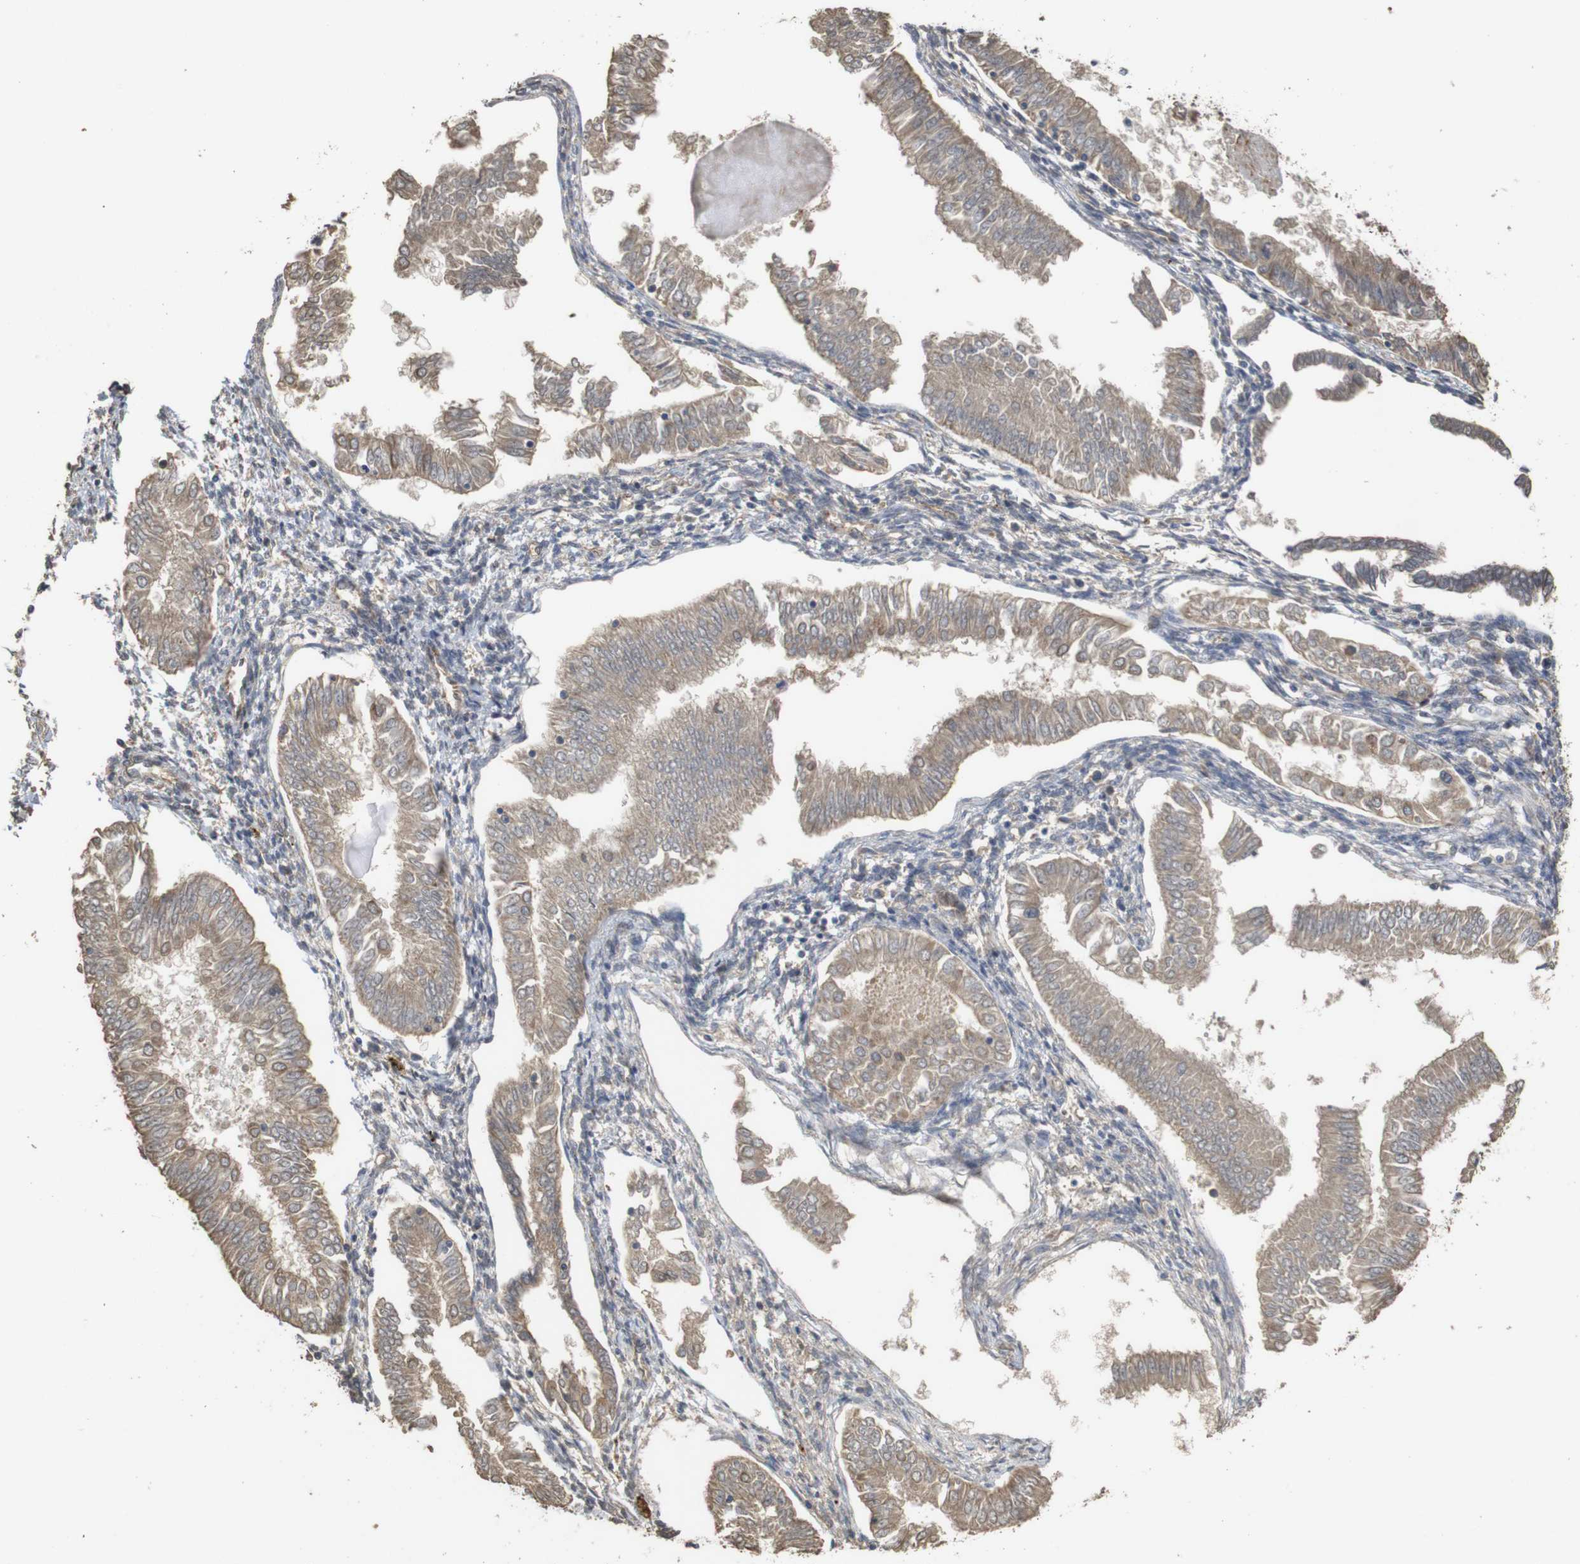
{"staining": {"intensity": "weak", "quantity": ">75%", "location": "cytoplasmic/membranous"}, "tissue": "endometrial cancer", "cell_type": "Tumor cells", "image_type": "cancer", "snomed": [{"axis": "morphology", "description": "Adenocarcinoma, NOS"}, {"axis": "topography", "description": "Endometrium"}], "caption": "High-magnification brightfield microscopy of endometrial adenocarcinoma stained with DAB (3,3'-diaminobenzidine) (brown) and counterstained with hematoxylin (blue). tumor cells exhibit weak cytoplasmic/membranous expression is appreciated in approximately>75% of cells.", "gene": "PCDHB10", "patient": {"sex": "female", "age": 53}}